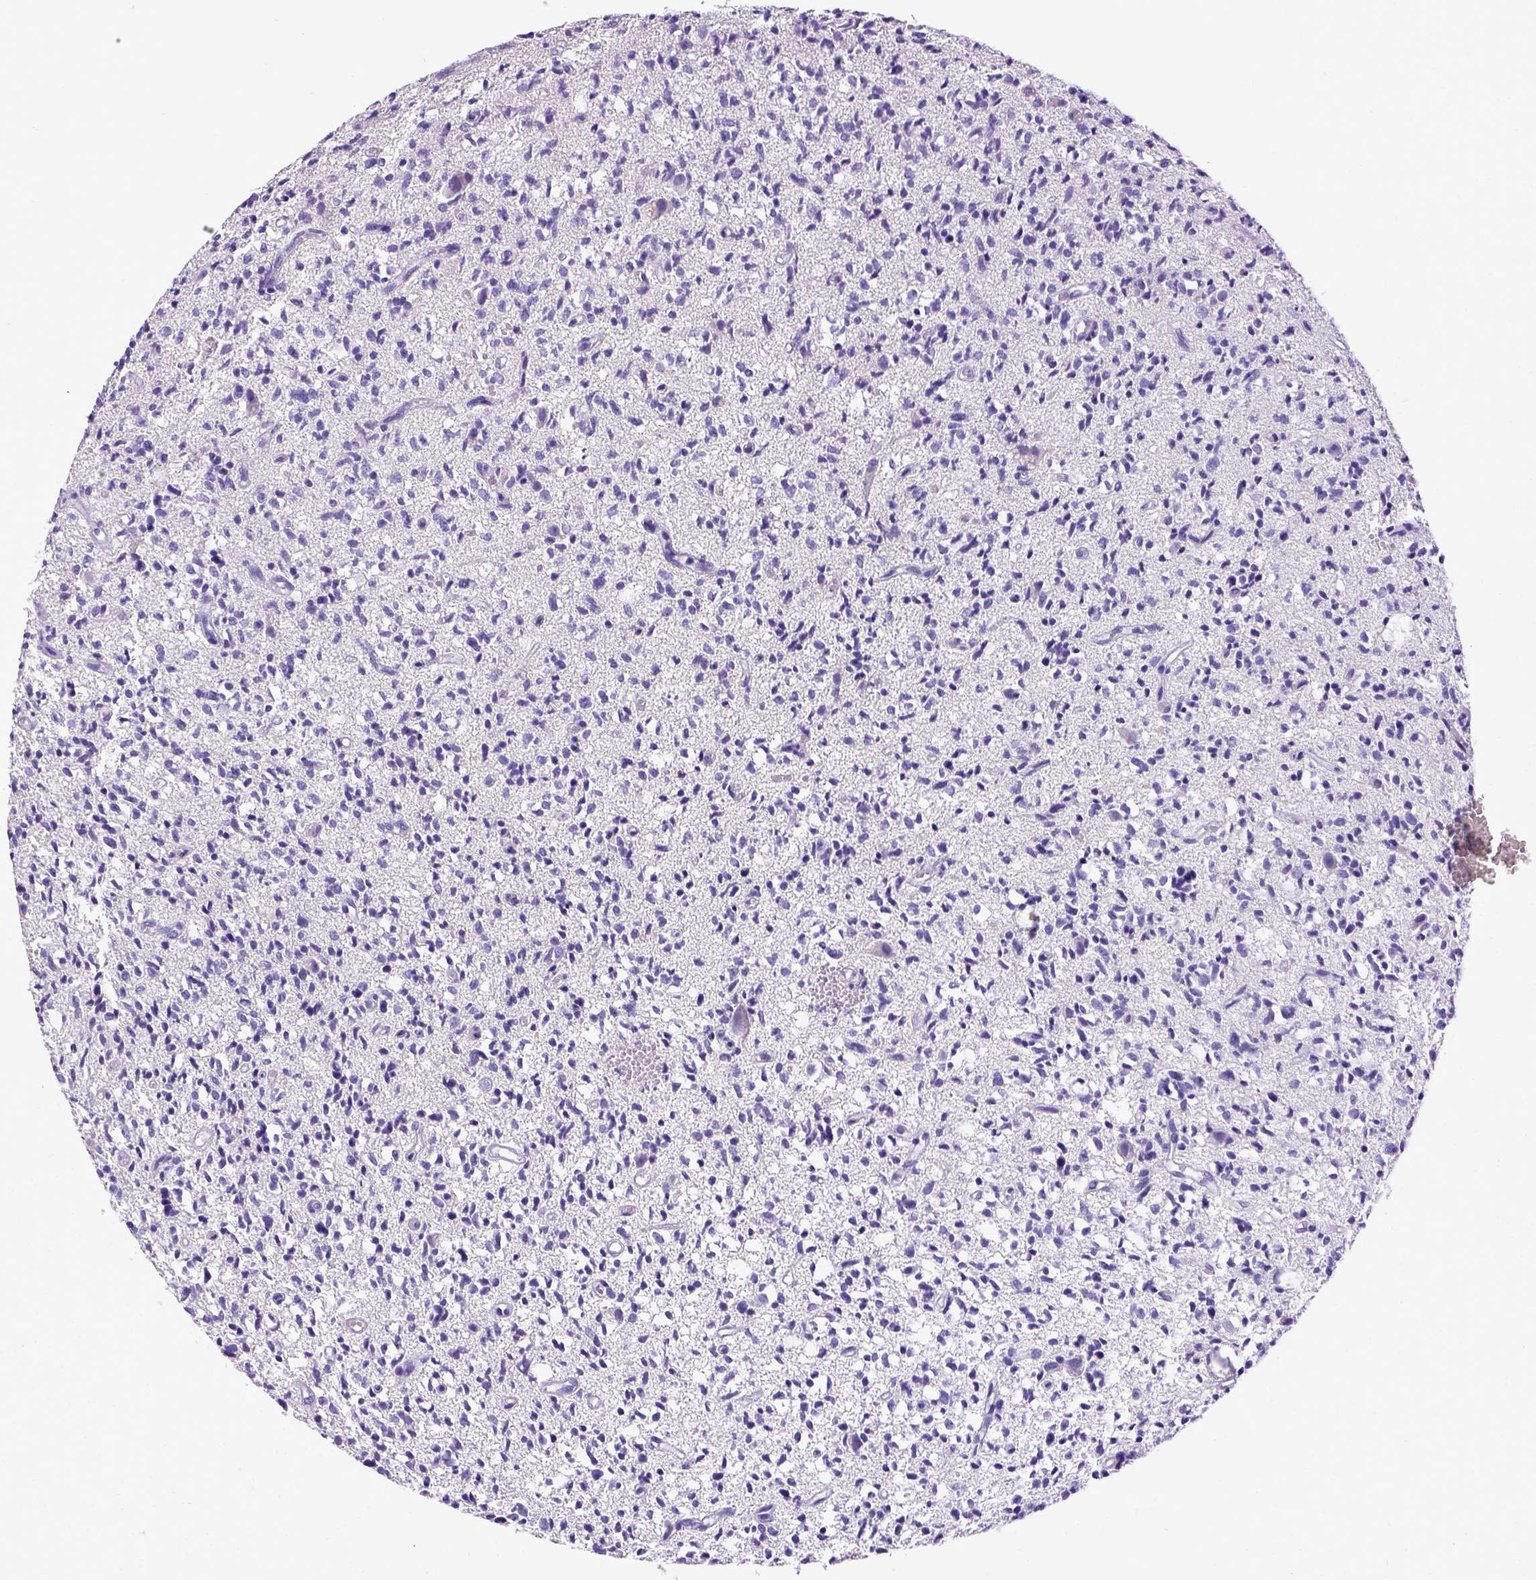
{"staining": {"intensity": "negative", "quantity": "none", "location": "none"}, "tissue": "glioma", "cell_type": "Tumor cells", "image_type": "cancer", "snomed": [{"axis": "morphology", "description": "Glioma, malignant, Low grade"}, {"axis": "topography", "description": "Brain"}], "caption": "This photomicrograph is of glioma stained with IHC to label a protein in brown with the nuclei are counter-stained blue. There is no positivity in tumor cells.", "gene": "ESR1", "patient": {"sex": "male", "age": 64}}